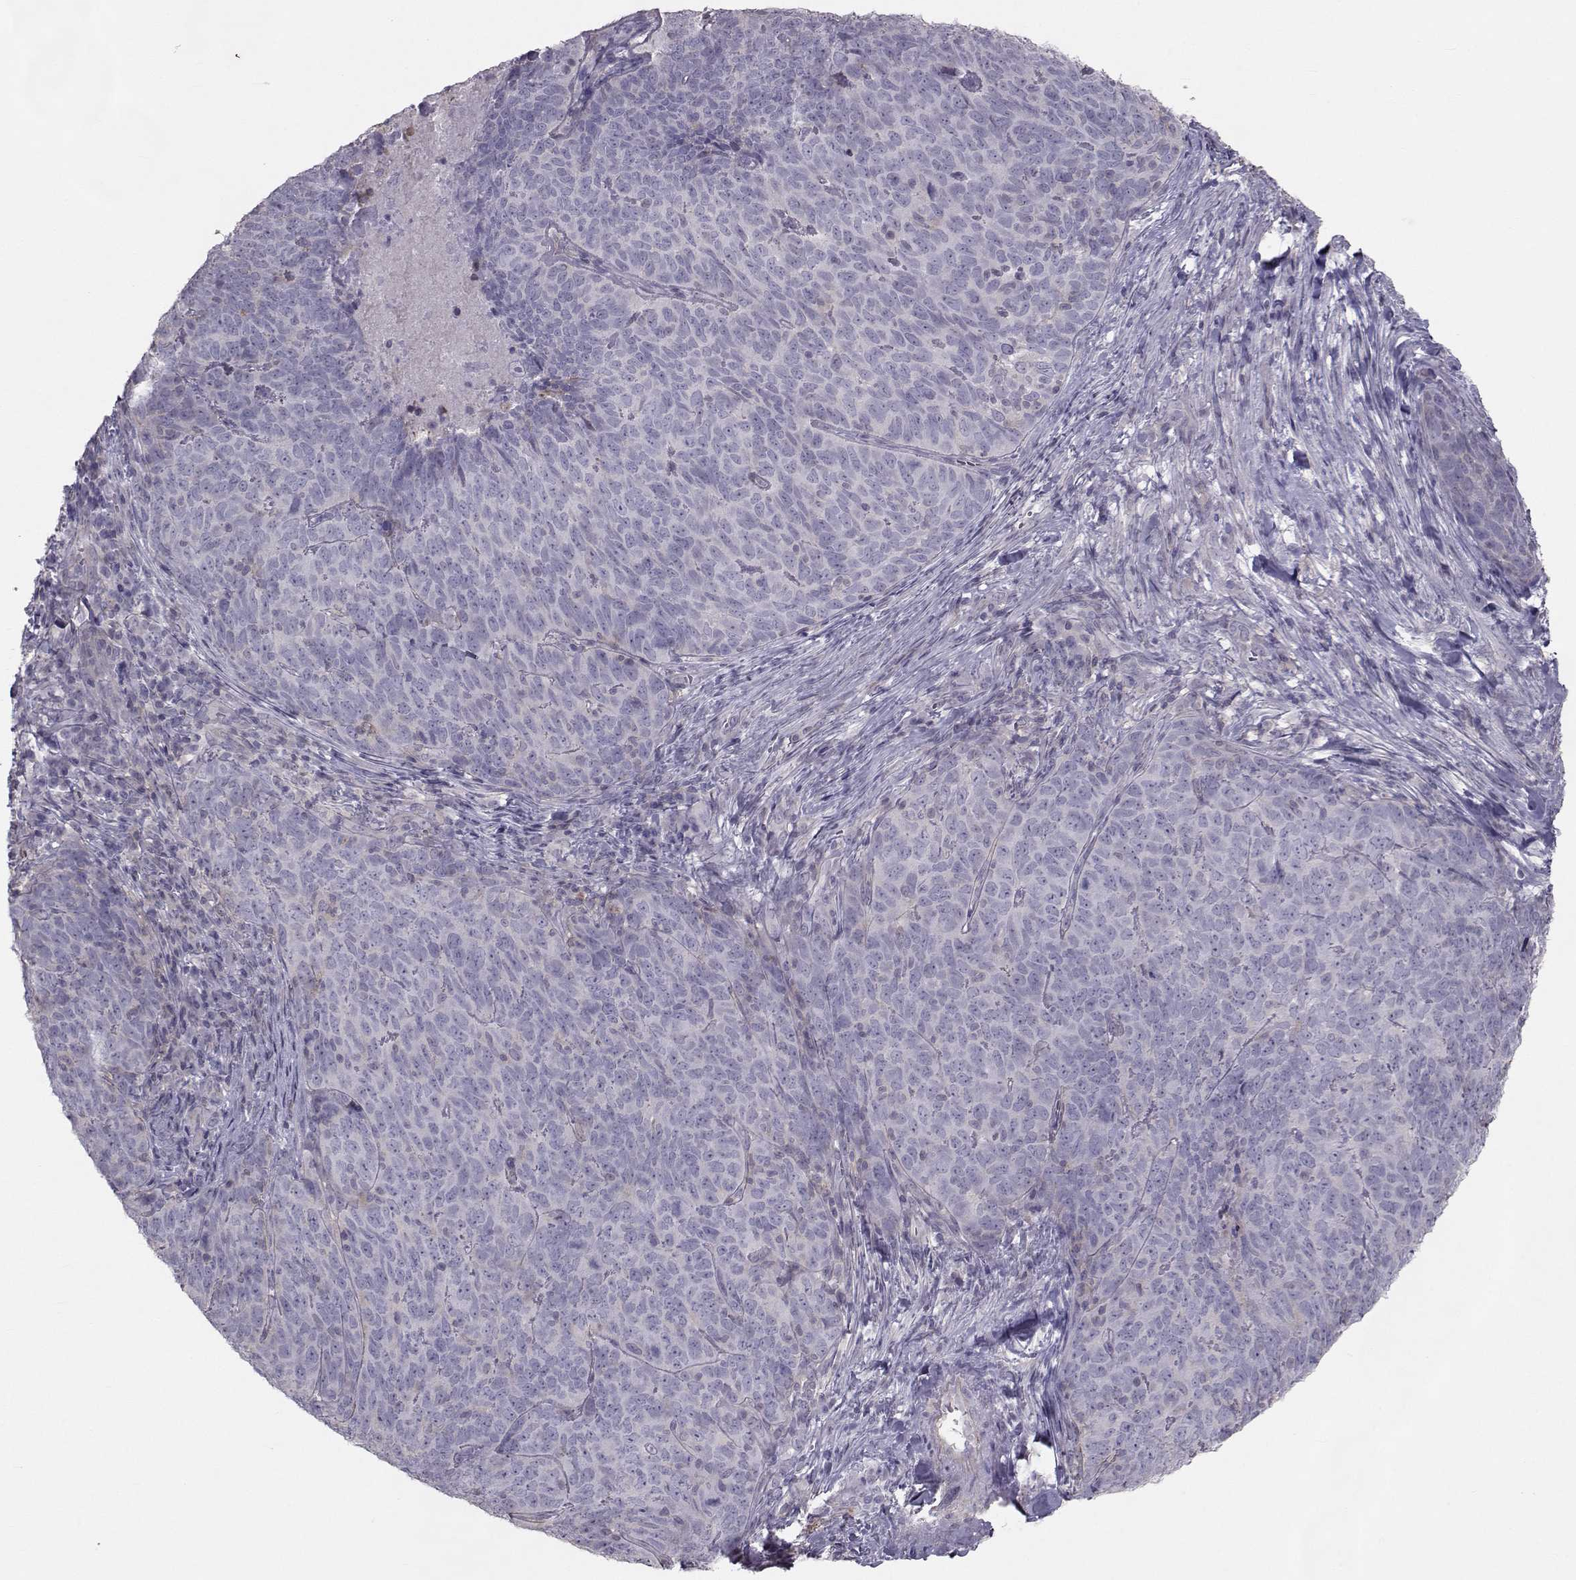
{"staining": {"intensity": "negative", "quantity": "none", "location": "none"}, "tissue": "skin cancer", "cell_type": "Tumor cells", "image_type": "cancer", "snomed": [{"axis": "morphology", "description": "Squamous cell carcinoma, NOS"}, {"axis": "topography", "description": "Skin"}, {"axis": "topography", "description": "Anal"}], "caption": "Tumor cells are negative for protein expression in human squamous cell carcinoma (skin).", "gene": "GARIN3", "patient": {"sex": "female", "age": 51}}